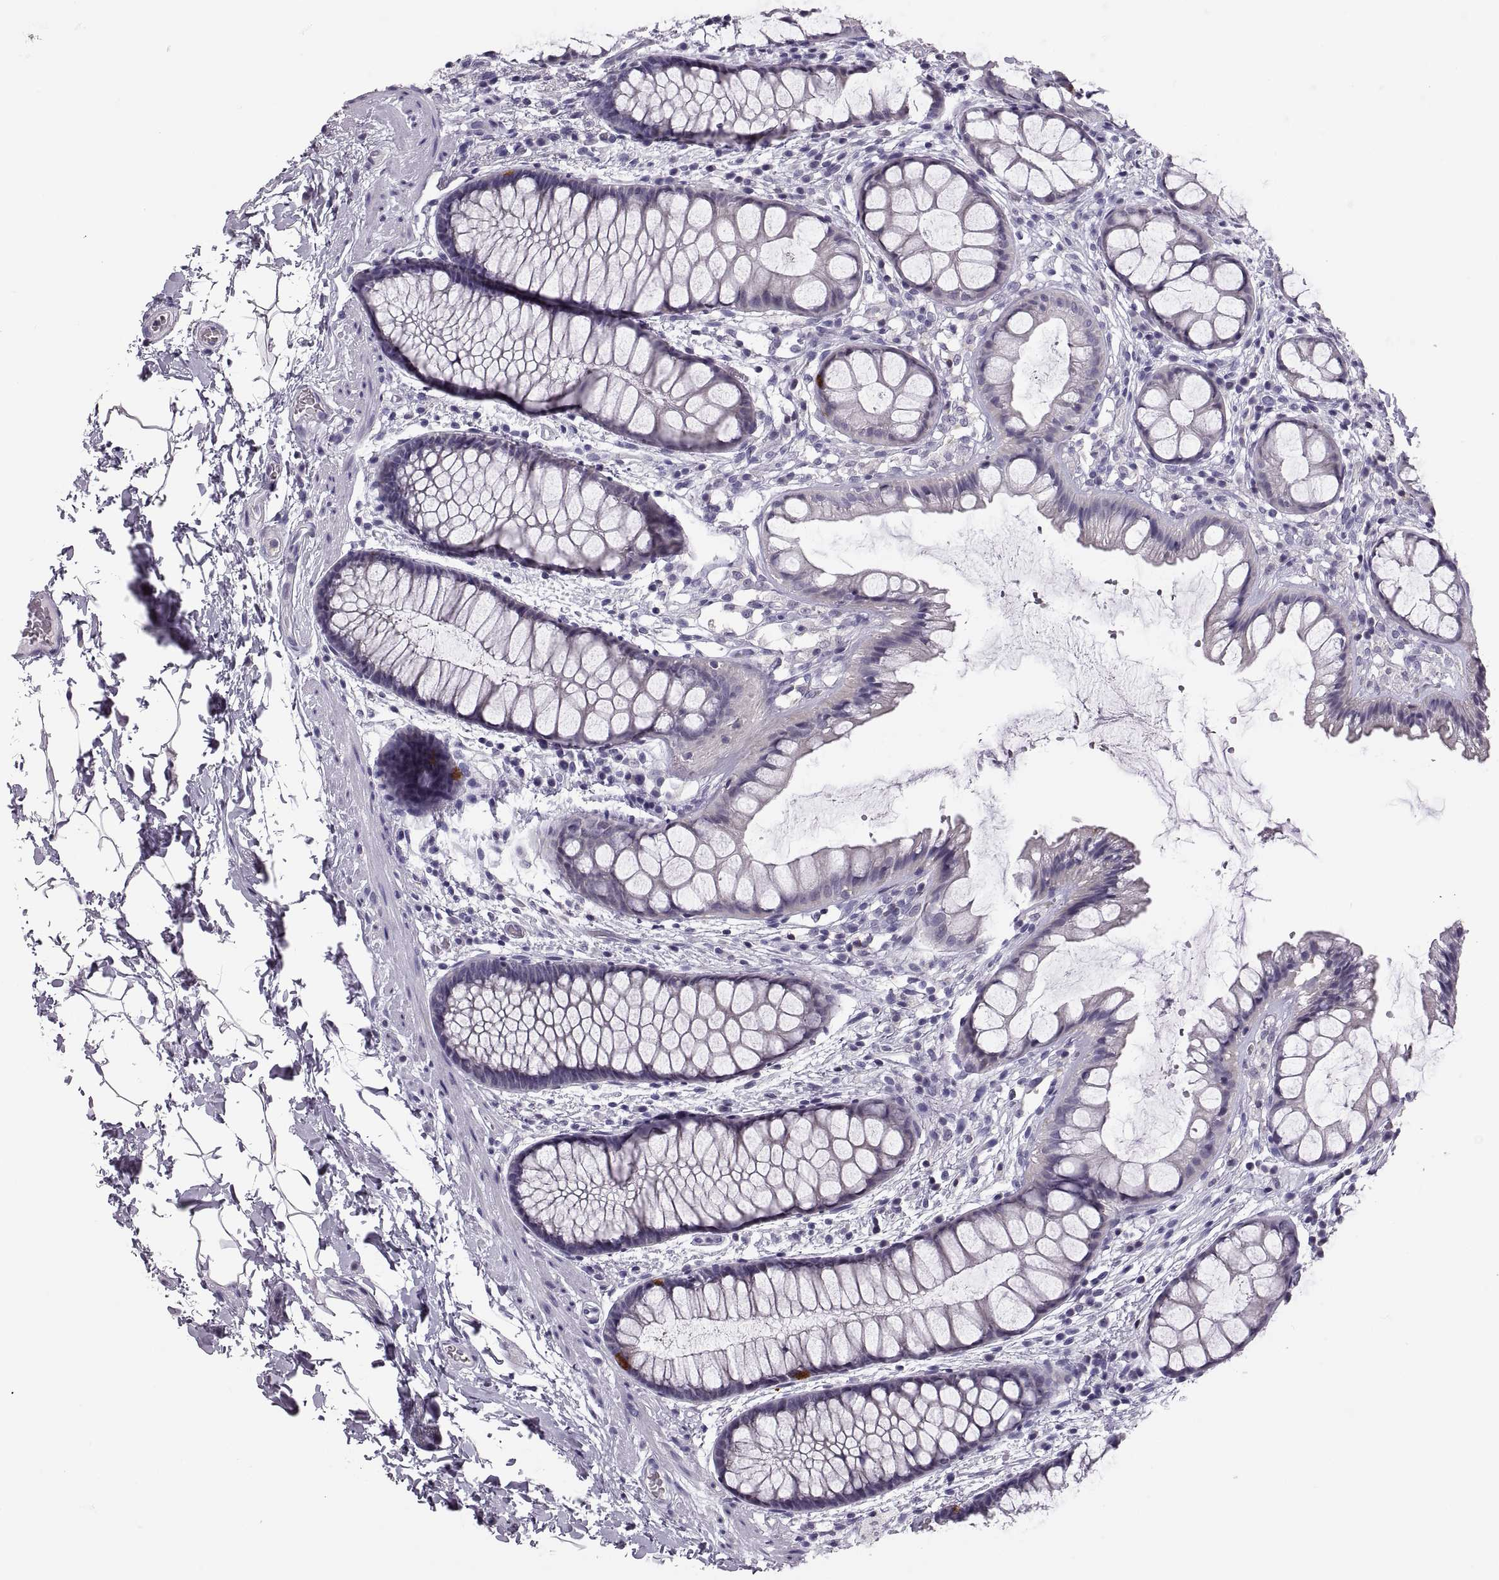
{"staining": {"intensity": "moderate", "quantity": "<25%", "location": "cytoplasmic/membranous"}, "tissue": "rectum", "cell_type": "Glandular cells", "image_type": "normal", "snomed": [{"axis": "morphology", "description": "Normal tissue, NOS"}, {"axis": "topography", "description": "Rectum"}], "caption": "Immunohistochemical staining of normal rectum exhibits <25% levels of moderate cytoplasmic/membranous protein expression in about <25% of glandular cells. (brown staining indicates protein expression, while blue staining denotes nuclei).", "gene": "TTC21A", "patient": {"sex": "female", "age": 62}}